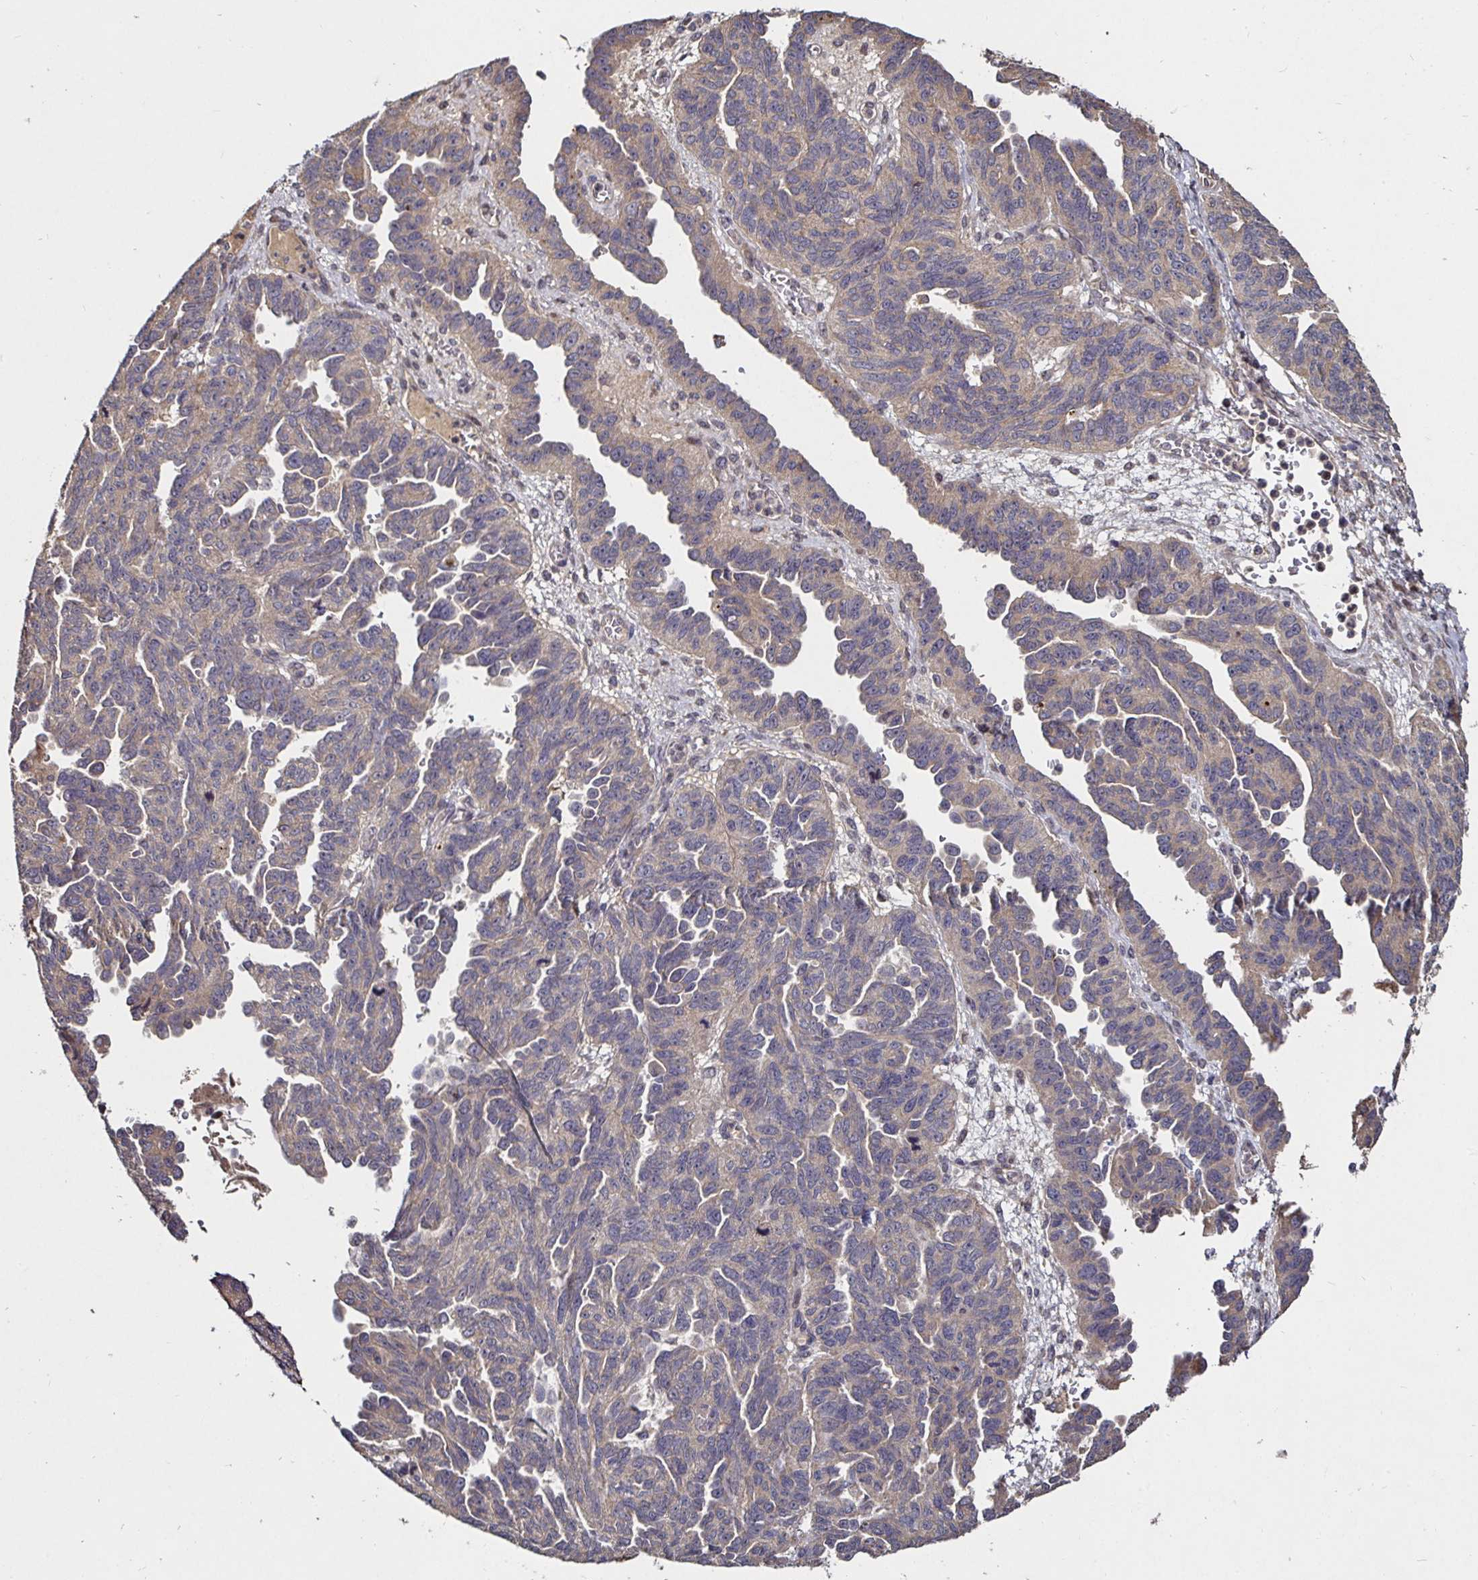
{"staining": {"intensity": "weak", "quantity": "<25%", "location": "cytoplasmic/membranous"}, "tissue": "ovarian cancer", "cell_type": "Tumor cells", "image_type": "cancer", "snomed": [{"axis": "morphology", "description": "Cystadenocarcinoma, serous, NOS"}, {"axis": "topography", "description": "Ovary"}], "caption": "An image of ovarian serous cystadenocarcinoma stained for a protein exhibits no brown staining in tumor cells.", "gene": "SMYD3", "patient": {"sex": "female", "age": 64}}